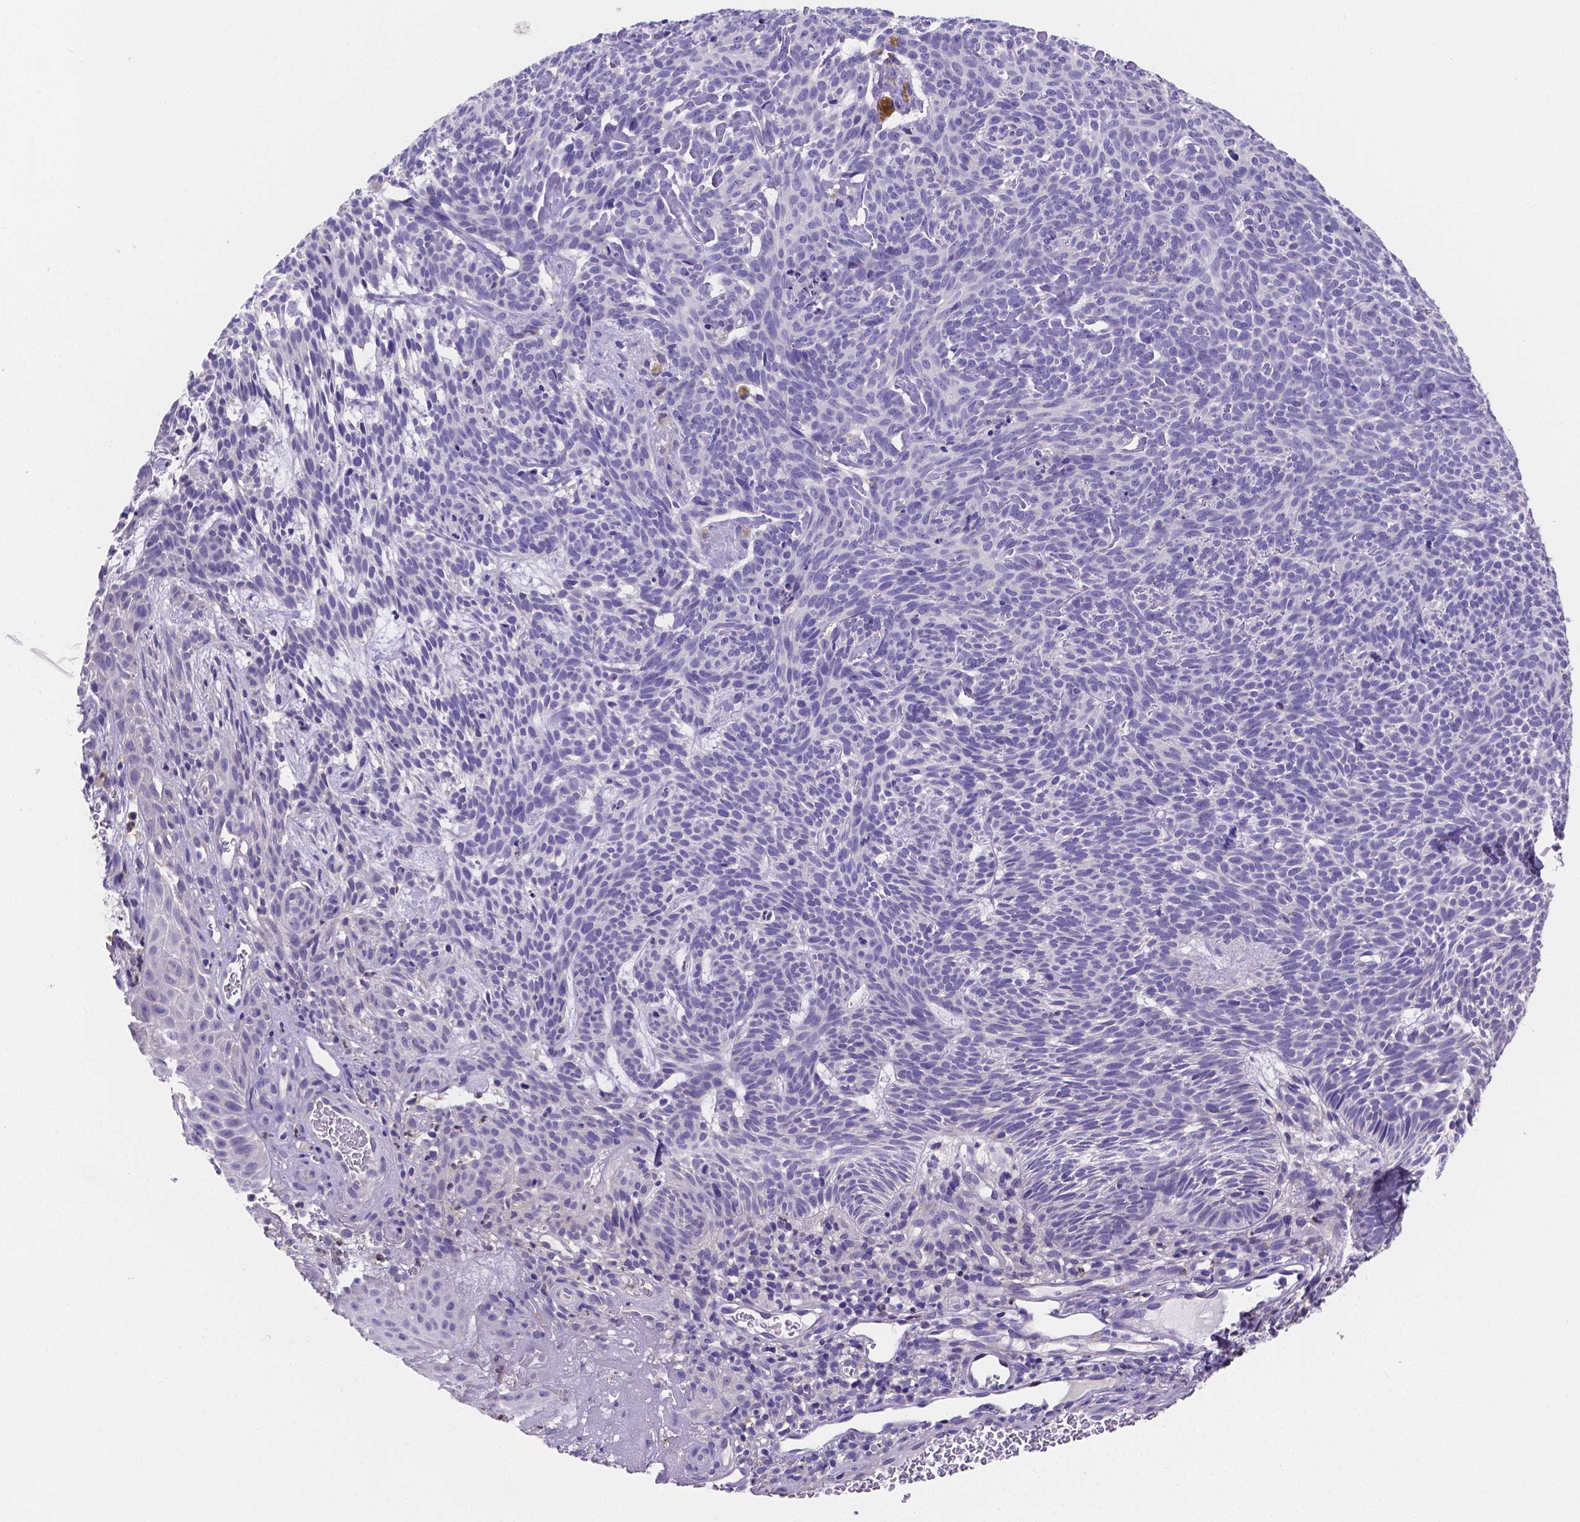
{"staining": {"intensity": "negative", "quantity": "none", "location": "none"}, "tissue": "skin cancer", "cell_type": "Tumor cells", "image_type": "cancer", "snomed": [{"axis": "morphology", "description": "Basal cell carcinoma"}, {"axis": "topography", "description": "Skin"}], "caption": "Skin basal cell carcinoma was stained to show a protein in brown. There is no significant positivity in tumor cells.", "gene": "ATP6V1D", "patient": {"sex": "male", "age": 59}}